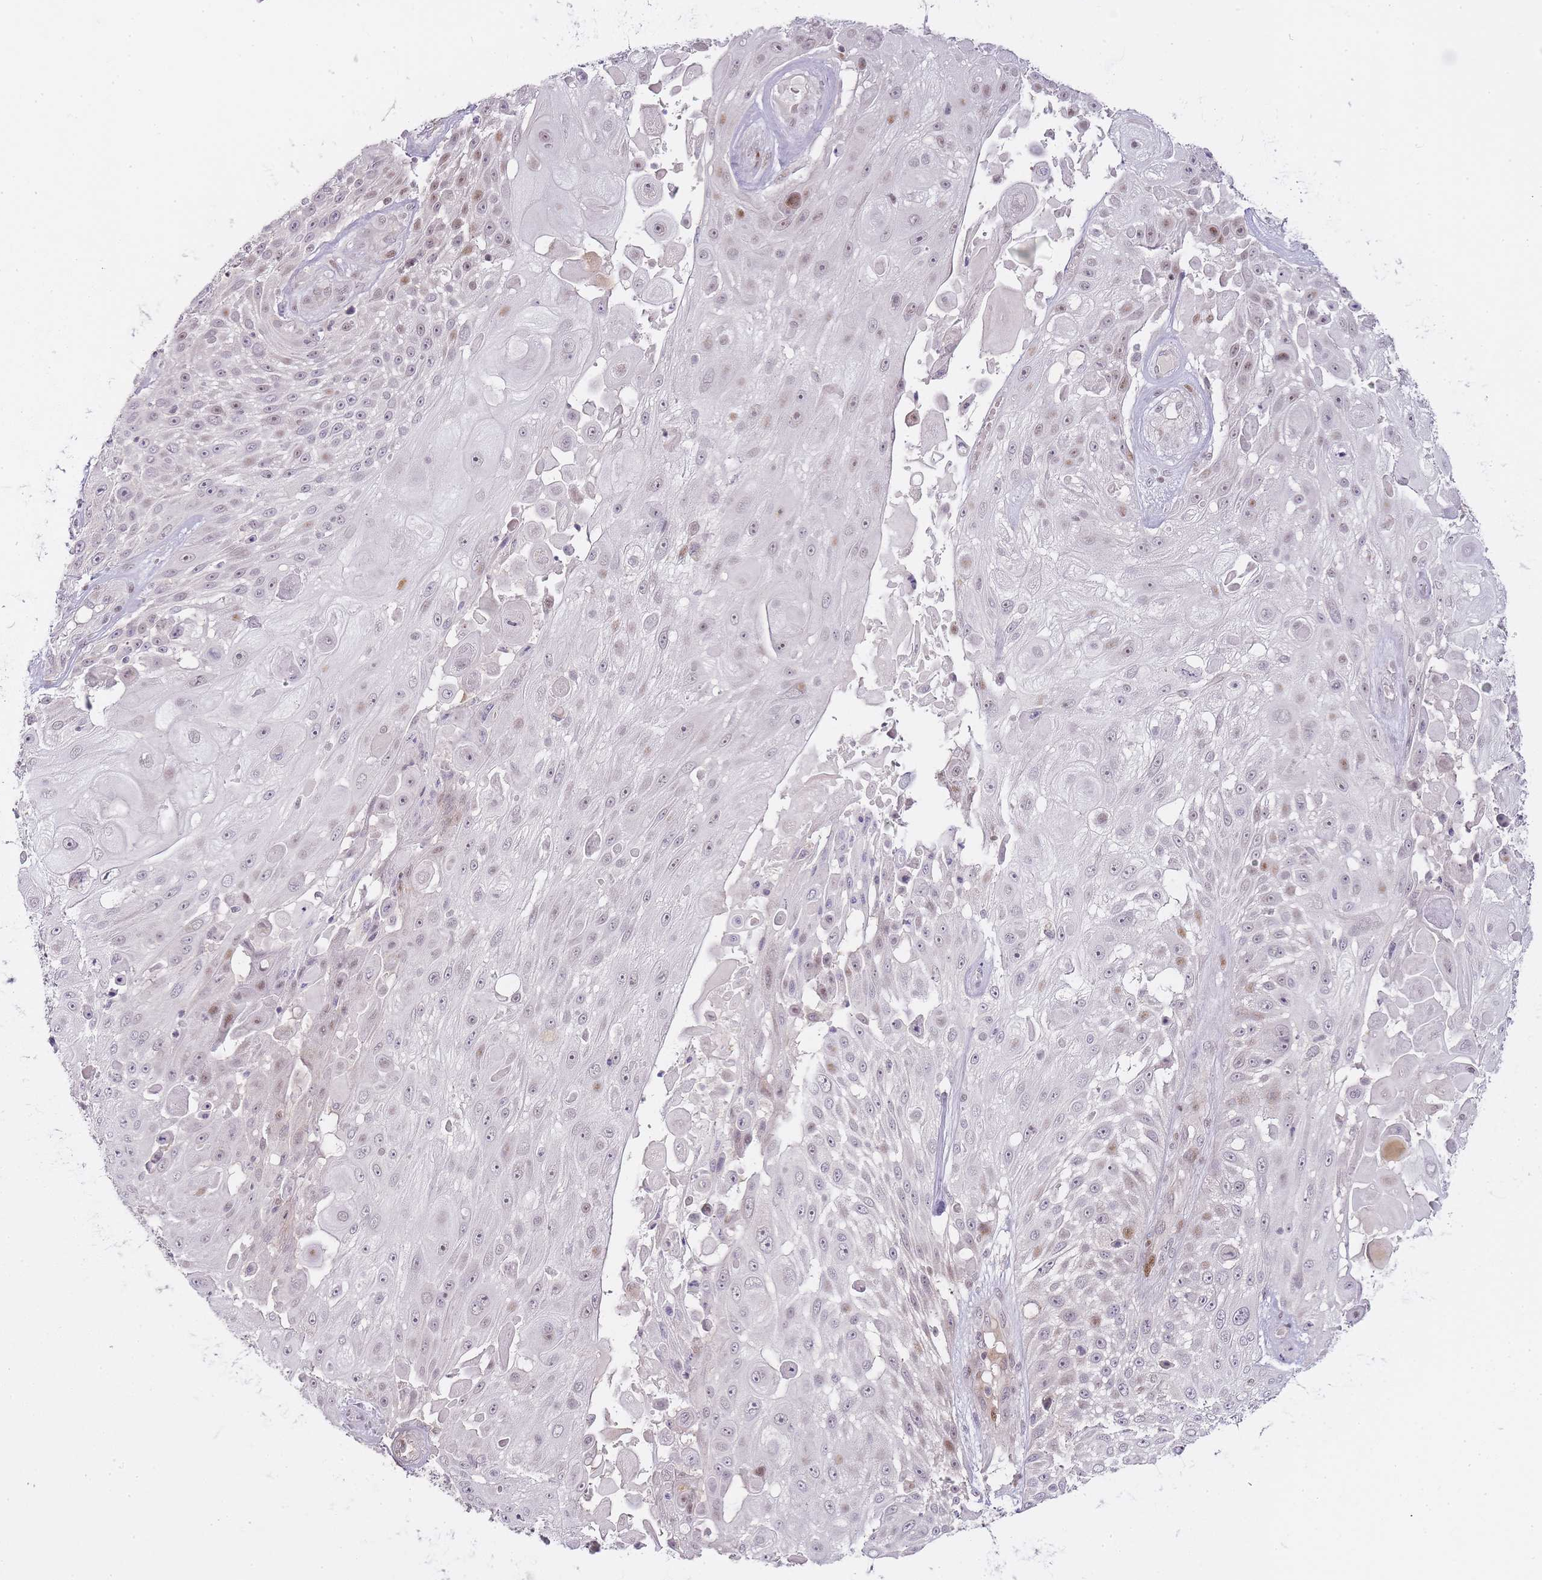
{"staining": {"intensity": "weak", "quantity": "<25%", "location": "nuclear"}, "tissue": "skin cancer", "cell_type": "Tumor cells", "image_type": "cancer", "snomed": [{"axis": "morphology", "description": "Squamous cell carcinoma, NOS"}, {"axis": "topography", "description": "Skin"}], "caption": "The micrograph shows no staining of tumor cells in skin squamous cell carcinoma.", "gene": "OGG1", "patient": {"sex": "female", "age": 86}}